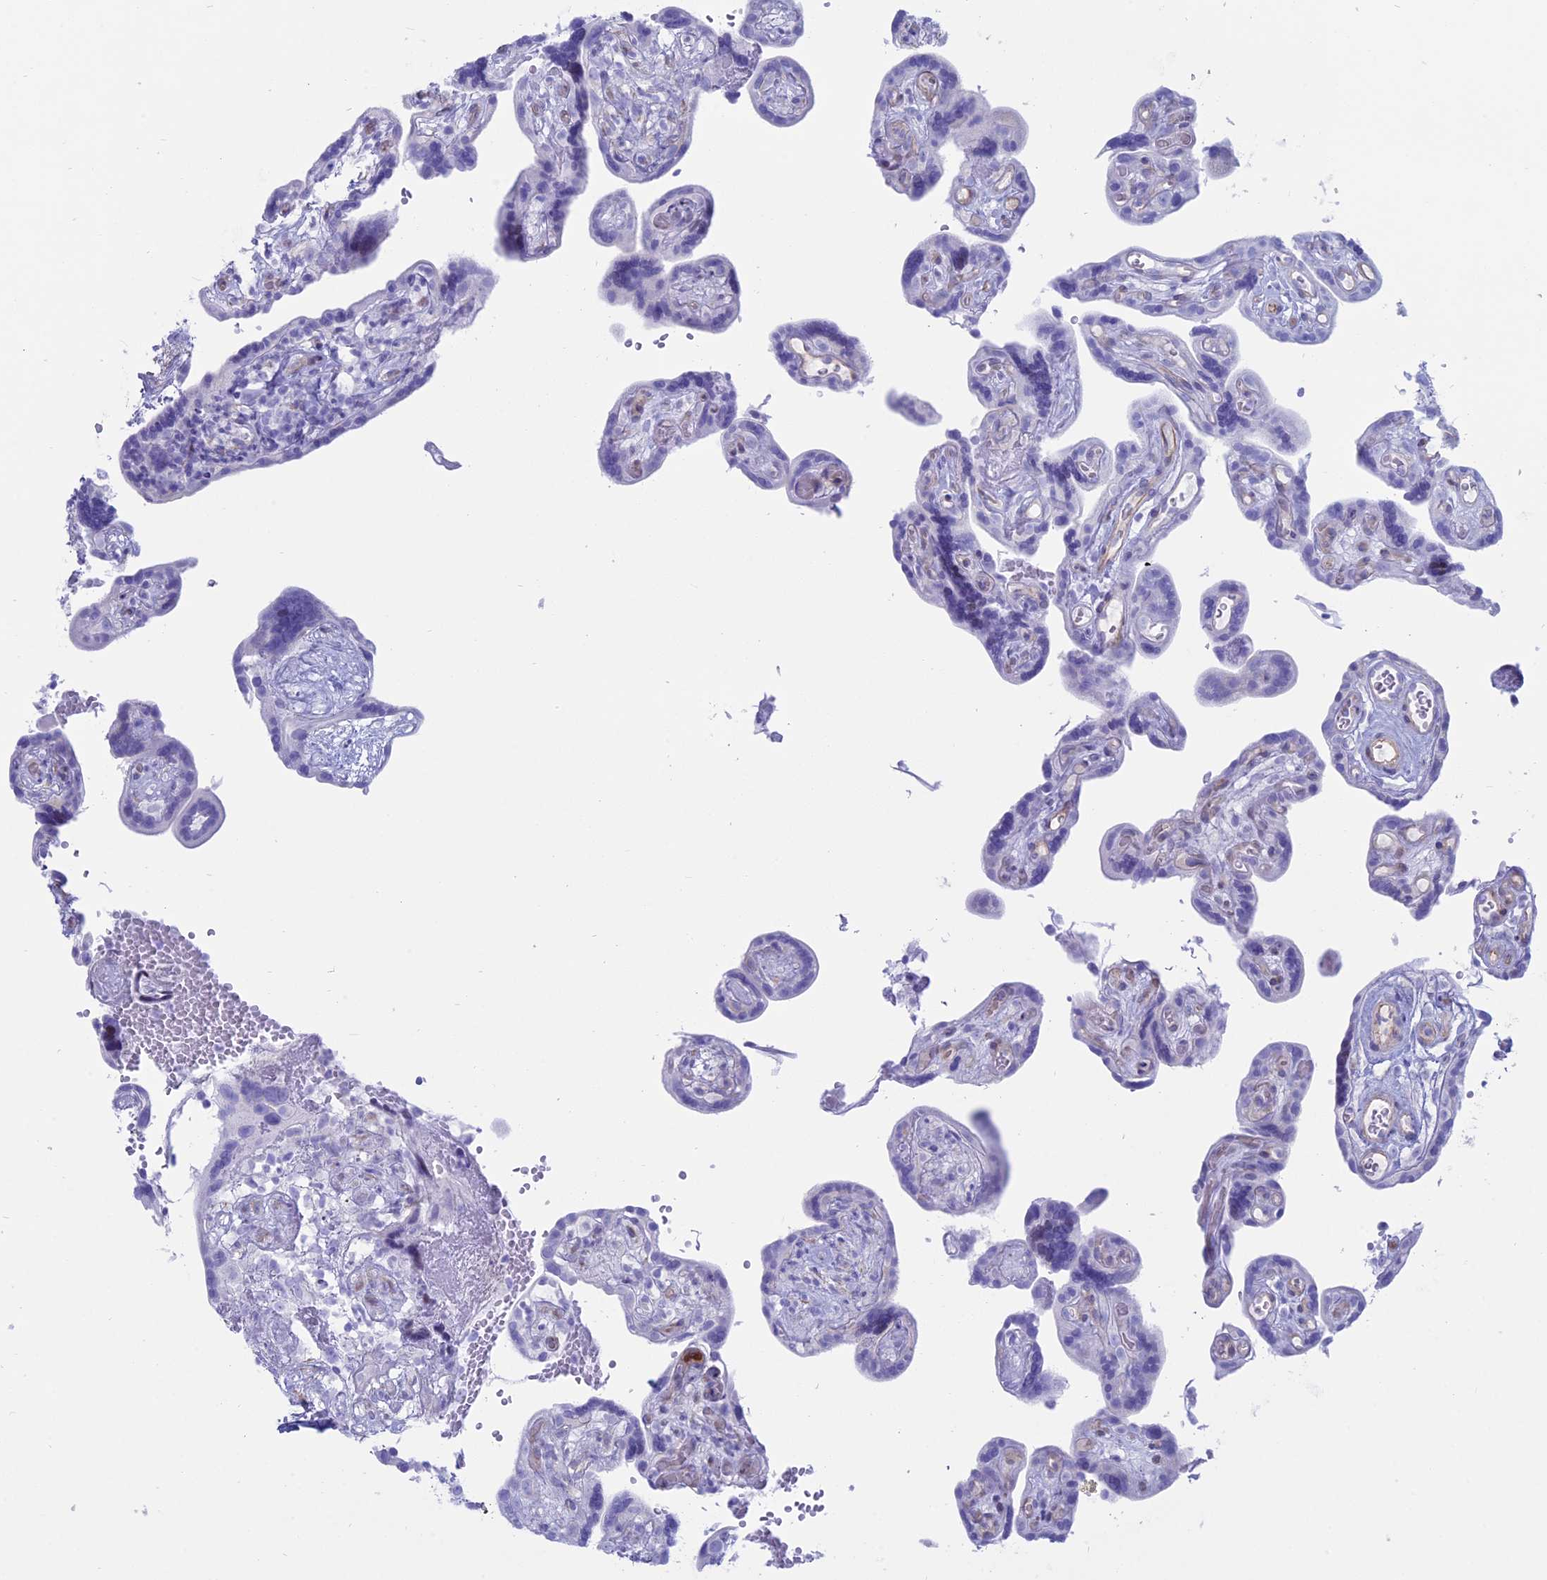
{"staining": {"intensity": "negative", "quantity": "none", "location": "none"}, "tissue": "placenta", "cell_type": "Decidual cells", "image_type": "normal", "snomed": [{"axis": "morphology", "description": "Normal tissue, NOS"}, {"axis": "topography", "description": "Placenta"}], "caption": "The image exhibits no significant positivity in decidual cells of placenta.", "gene": "OR2AE1", "patient": {"sex": "female", "age": 30}}